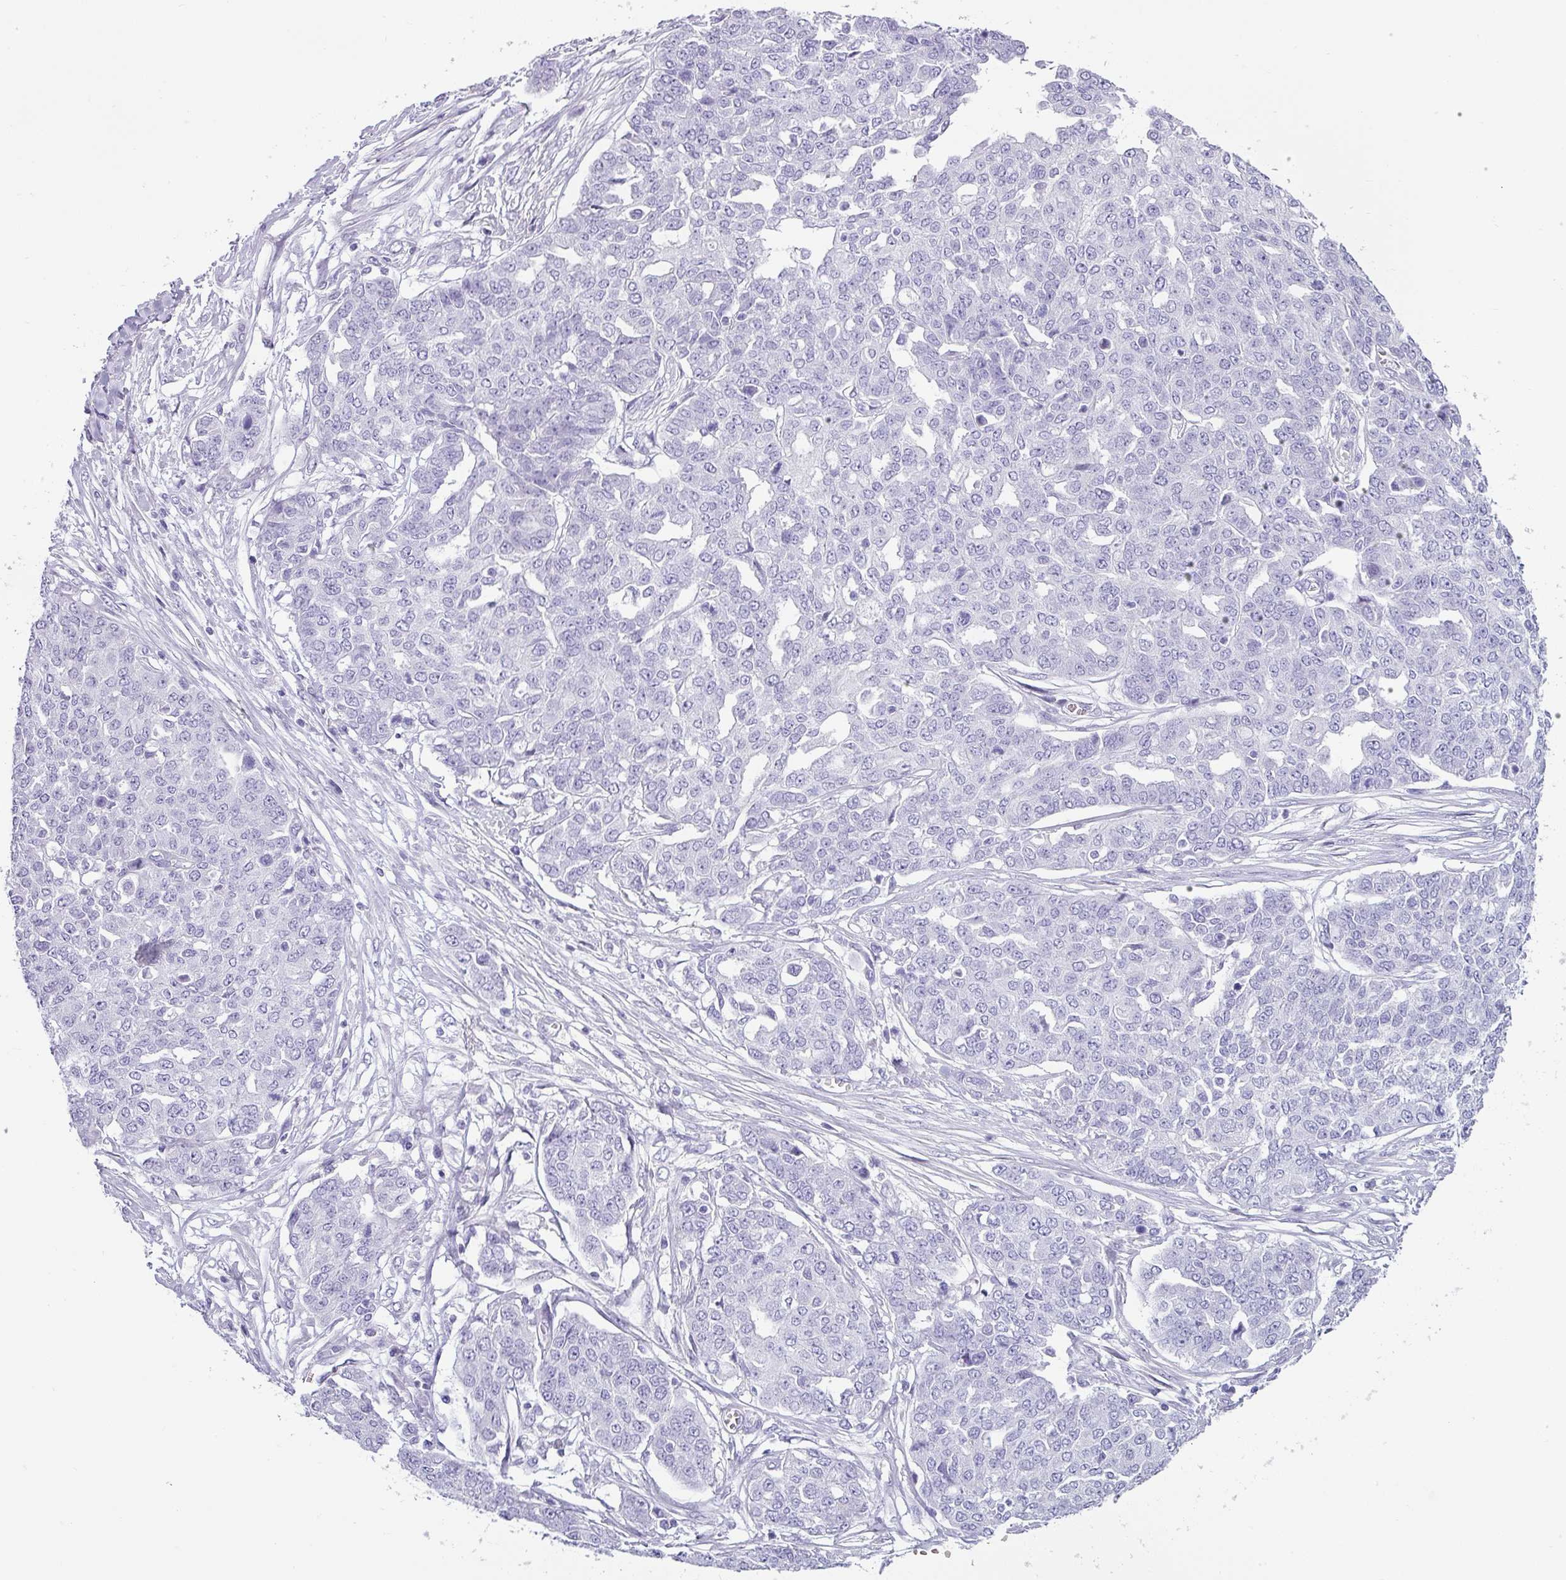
{"staining": {"intensity": "negative", "quantity": "none", "location": "none"}, "tissue": "ovarian cancer", "cell_type": "Tumor cells", "image_type": "cancer", "snomed": [{"axis": "morphology", "description": "Cystadenocarcinoma, serous, NOS"}, {"axis": "topography", "description": "Soft tissue"}, {"axis": "topography", "description": "Ovary"}], "caption": "Immunohistochemistry (IHC) micrograph of neoplastic tissue: ovarian cancer (serous cystadenocarcinoma) stained with DAB (3,3'-diaminobenzidine) exhibits no significant protein staining in tumor cells.", "gene": "VCY1B", "patient": {"sex": "female", "age": 57}}